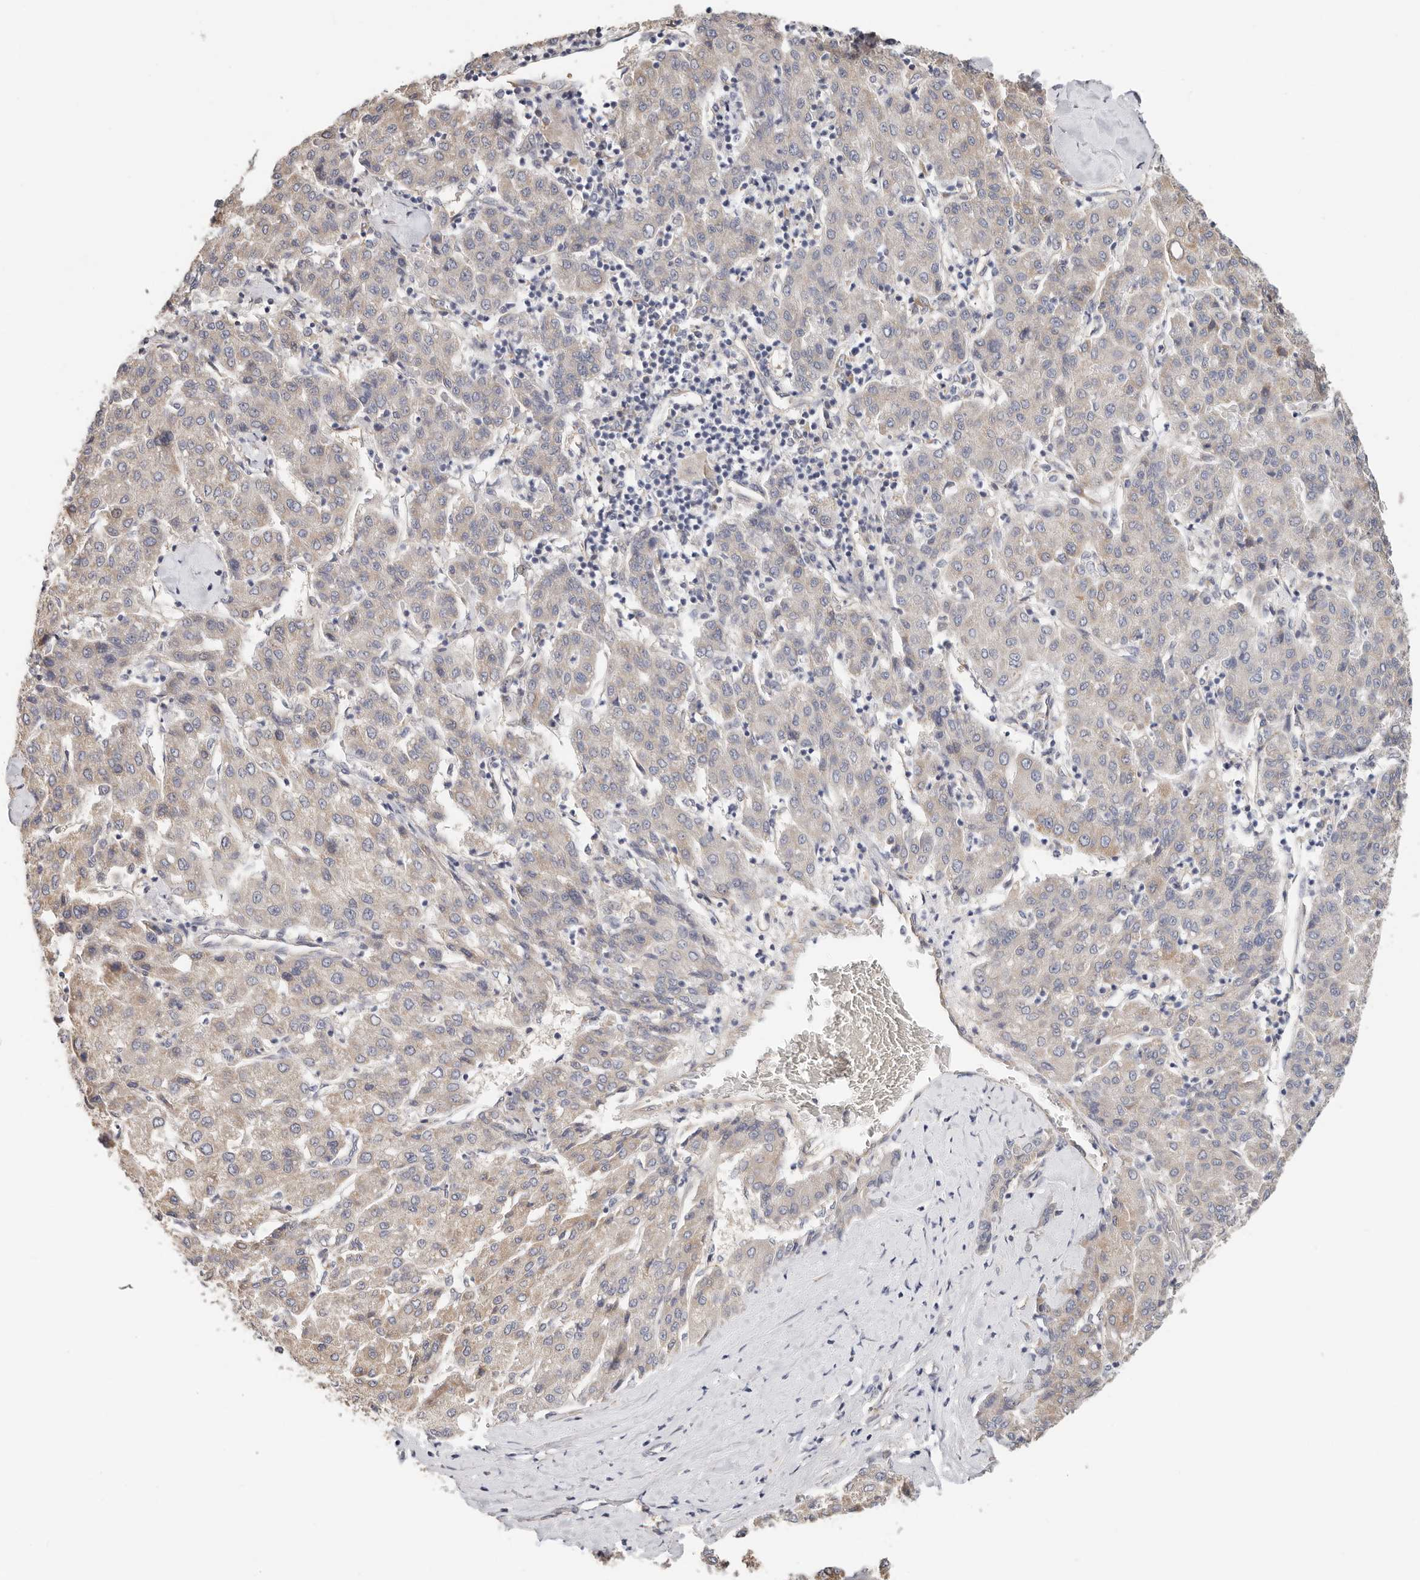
{"staining": {"intensity": "weak", "quantity": "<25%", "location": "cytoplasmic/membranous"}, "tissue": "liver cancer", "cell_type": "Tumor cells", "image_type": "cancer", "snomed": [{"axis": "morphology", "description": "Carcinoma, Hepatocellular, NOS"}, {"axis": "topography", "description": "Liver"}], "caption": "A high-resolution photomicrograph shows immunohistochemistry staining of liver cancer, which reveals no significant staining in tumor cells.", "gene": "AFDN", "patient": {"sex": "male", "age": 65}}